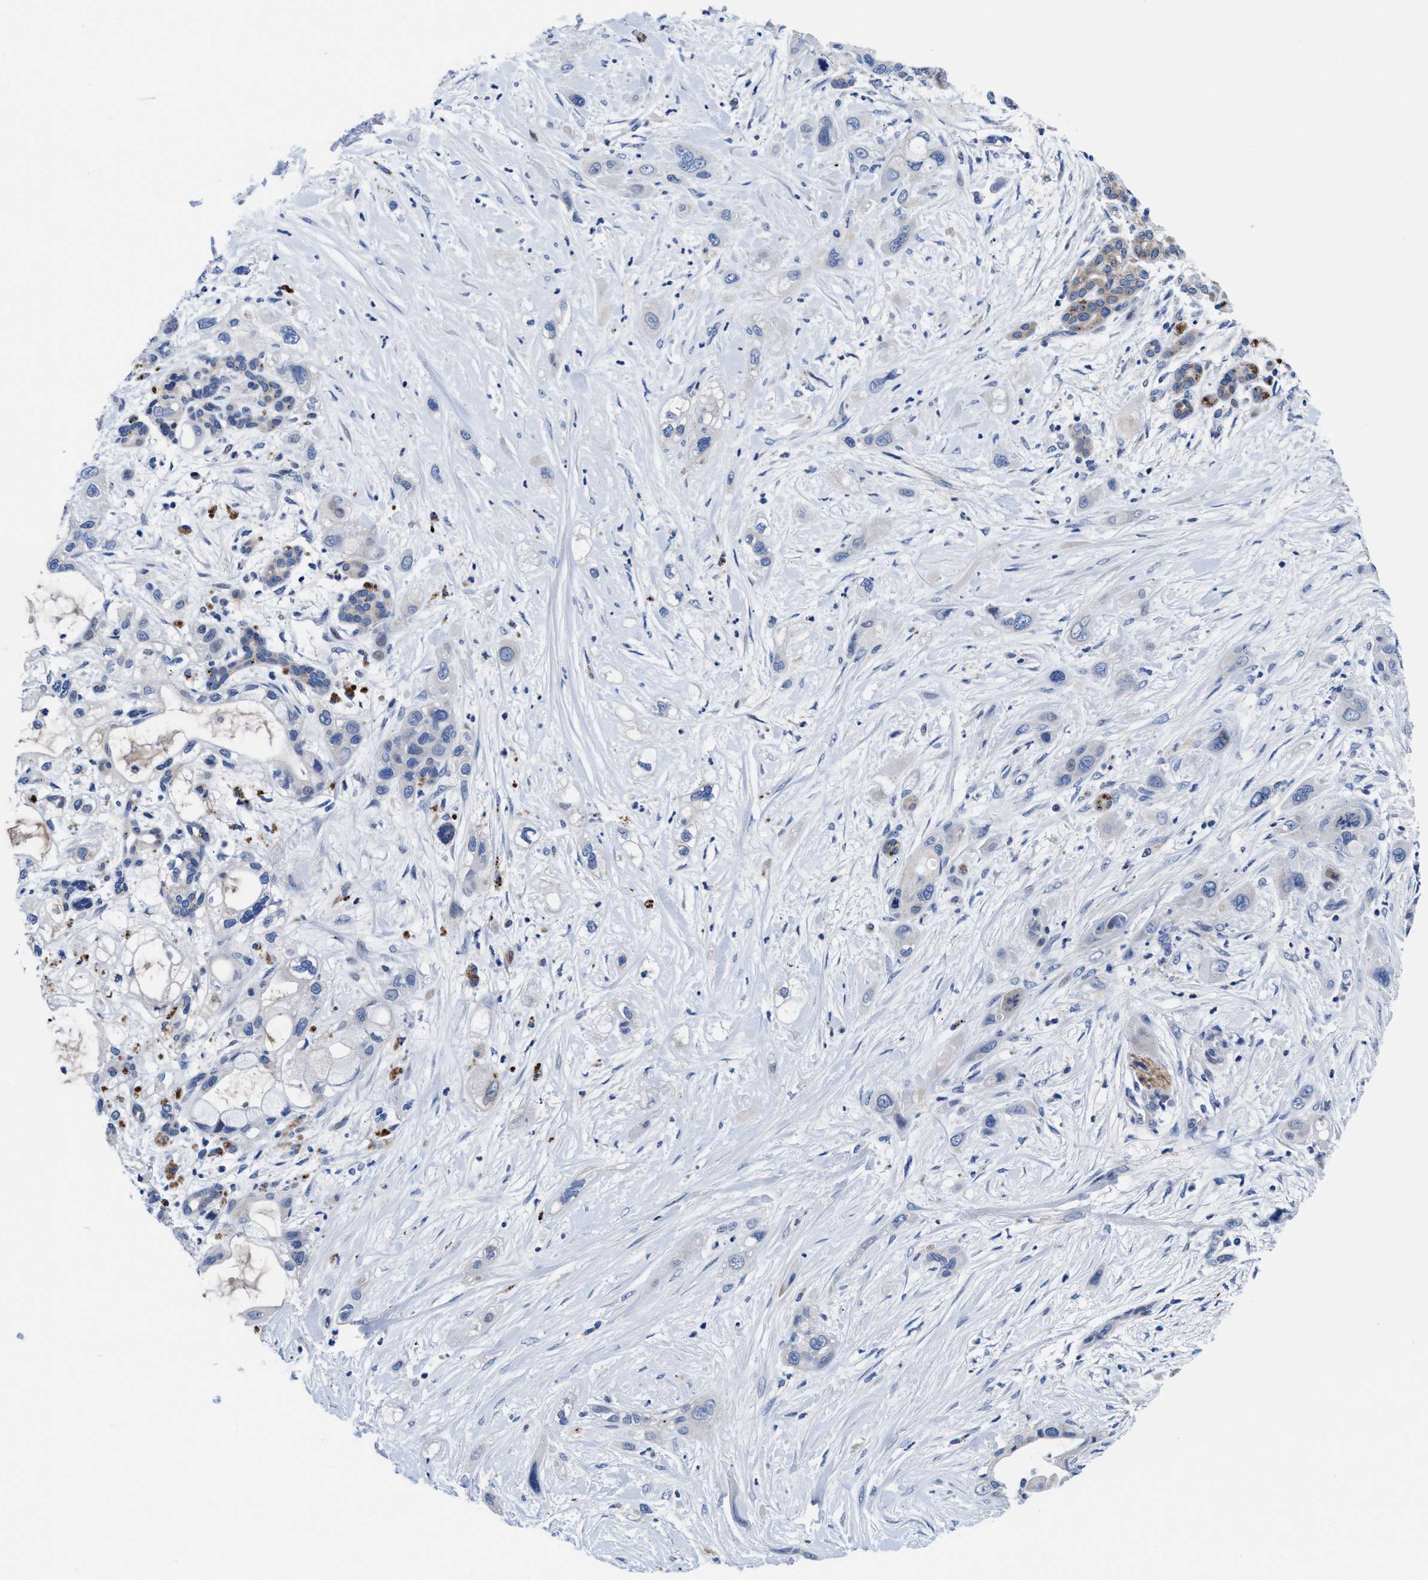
{"staining": {"intensity": "negative", "quantity": "none", "location": "none"}, "tissue": "pancreatic cancer", "cell_type": "Tumor cells", "image_type": "cancer", "snomed": [{"axis": "morphology", "description": "Adenocarcinoma, NOS"}, {"axis": "topography", "description": "Pancreas"}], "caption": "Tumor cells are negative for brown protein staining in adenocarcinoma (pancreatic).", "gene": "DHRS13", "patient": {"sex": "male", "age": 59}}